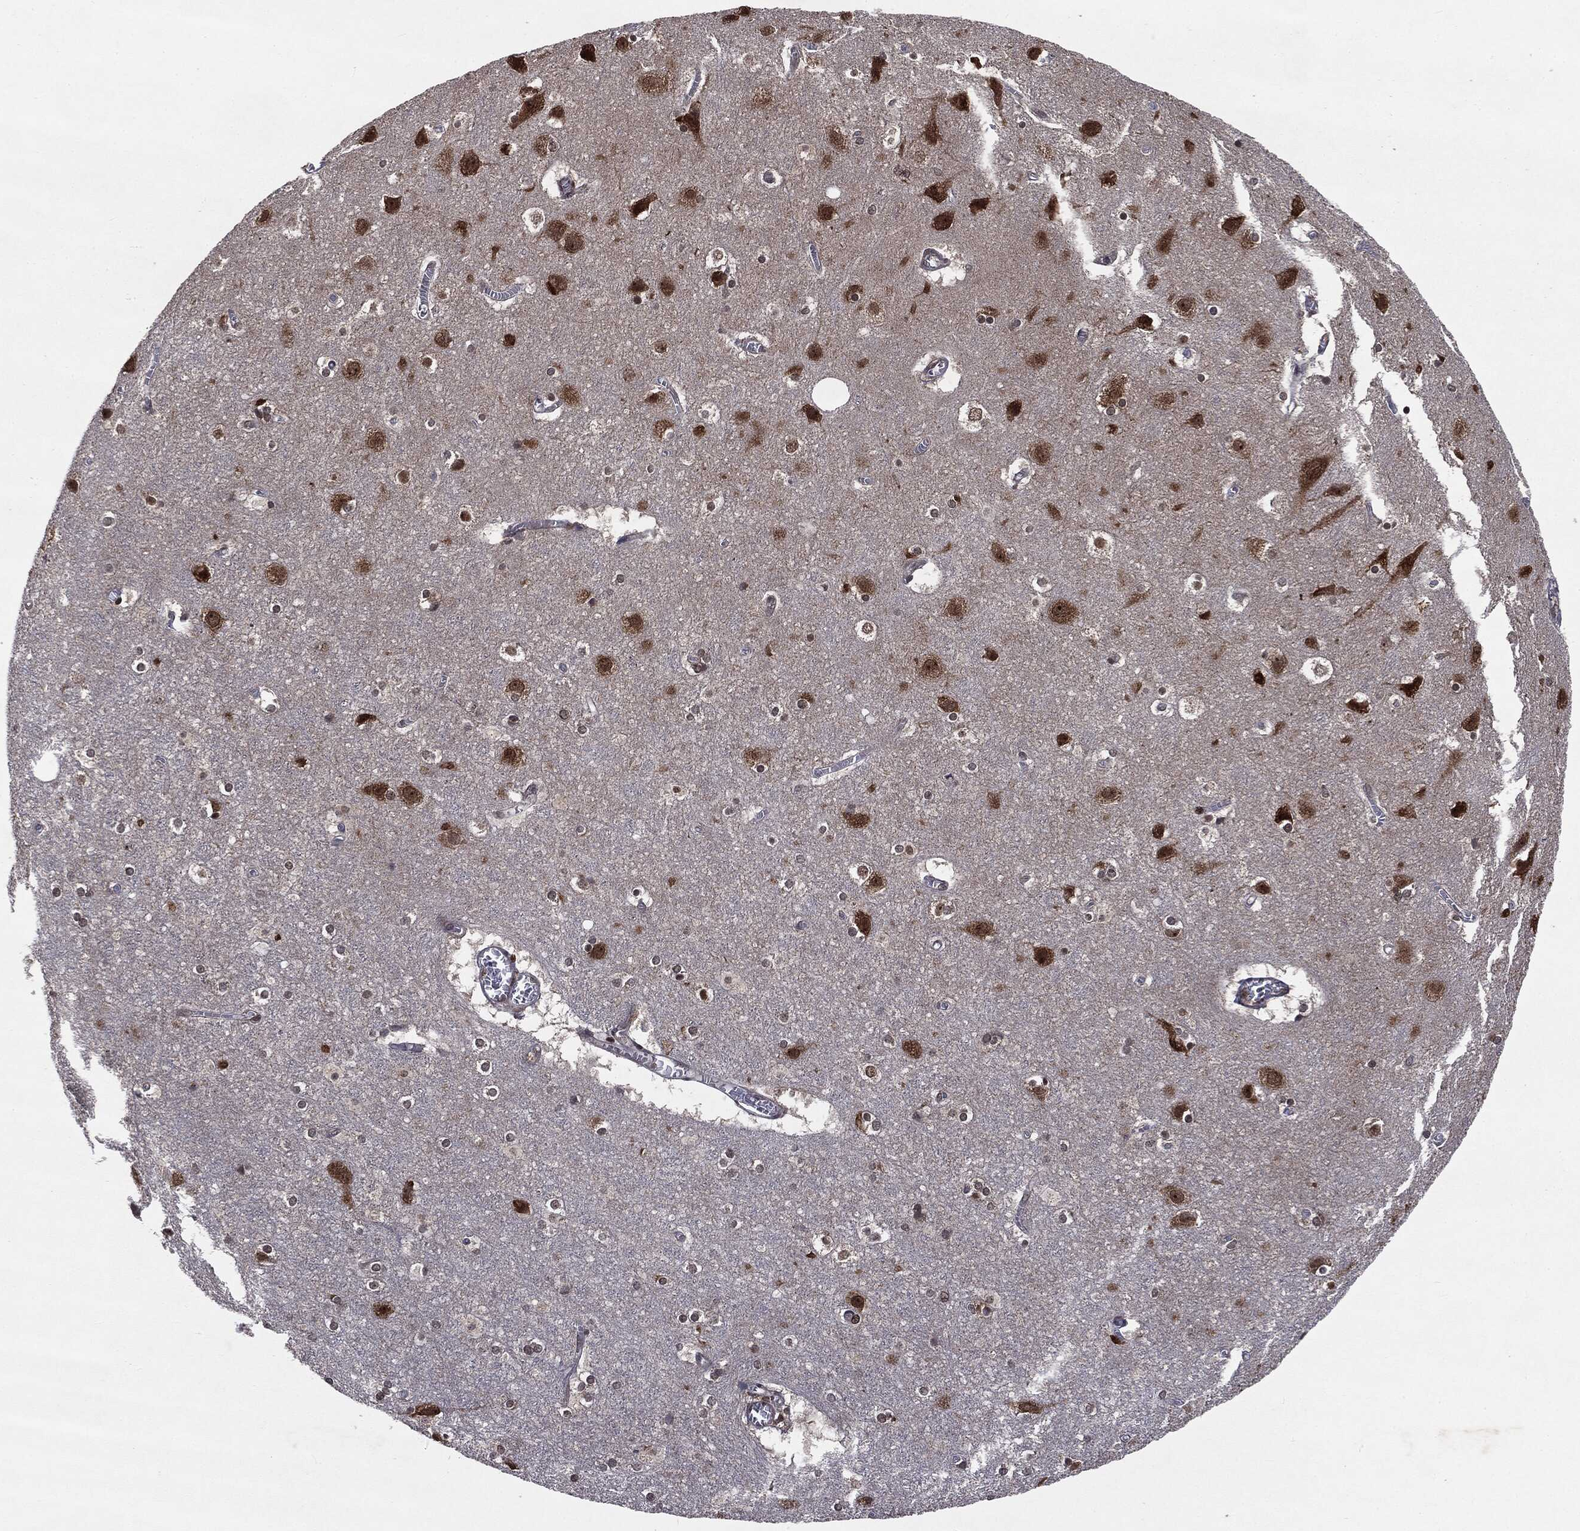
{"staining": {"intensity": "negative", "quantity": "none", "location": "none"}, "tissue": "cerebral cortex", "cell_type": "Endothelial cells", "image_type": "normal", "snomed": [{"axis": "morphology", "description": "Normal tissue, NOS"}, {"axis": "topography", "description": "Cerebral cortex"}], "caption": "Cerebral cortex was stained to show a protein in brown. There is no significant expression in endothelial cells.", "gene": "STAU2", "patient": {"sex": "male", "age": 59}}